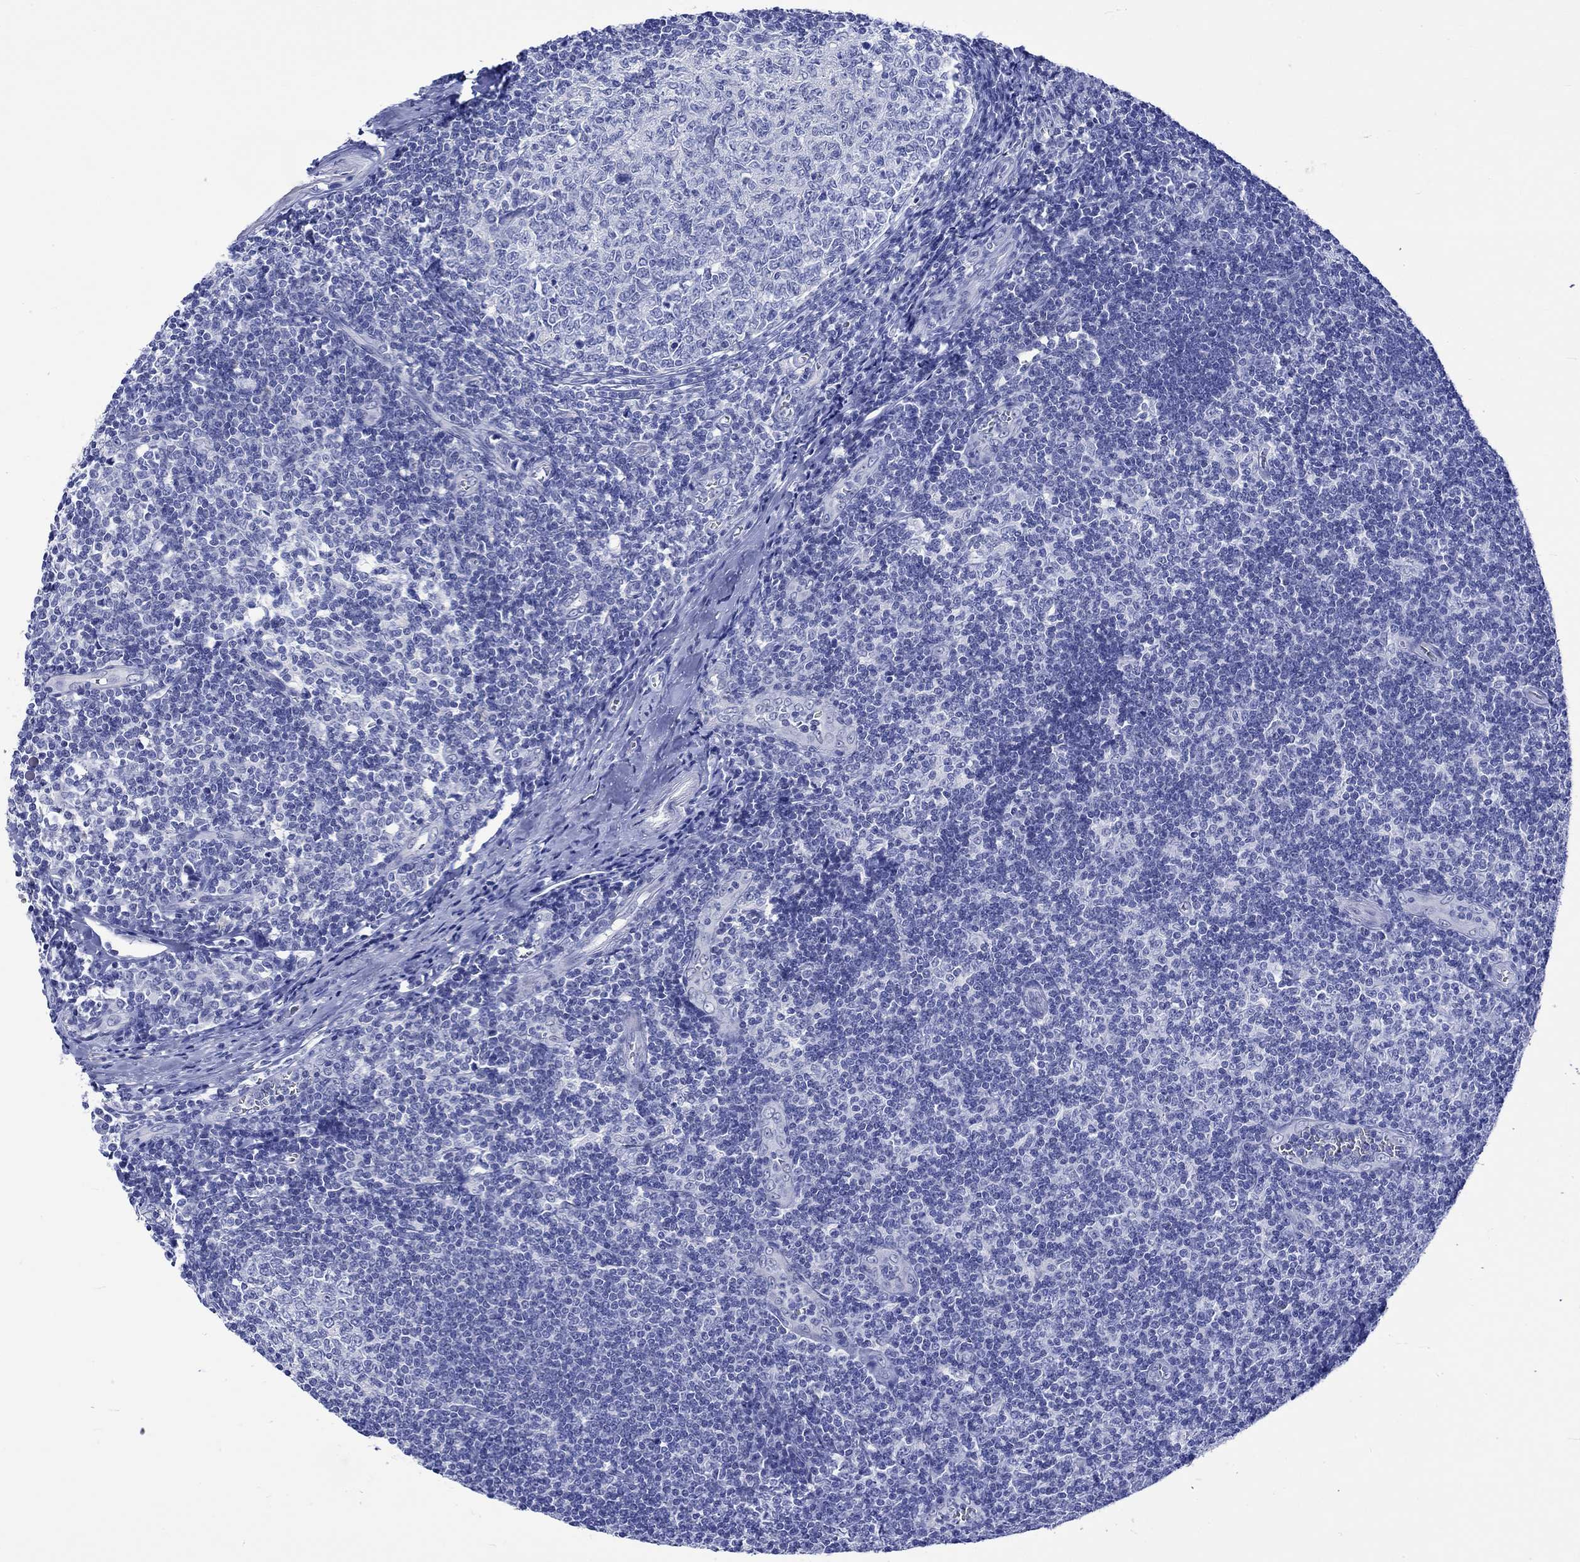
{"staining": {"intensity": "negative", "quantity": "none", "location": "none"}, "tissue": "tonsil", "cell_type": "Germinal center cells", "image_type": "normal", "snomed": [{"axis": "morphology", "description": "Normal tissue, NOS"}, {"axis": "topography", "description": "Tonsil"}], "caption": "Protein analysis of normal tonsil displays no significant positivity in germinal center cells.", "gene": "KLHL33", "patient": {"sex": "male", "age": 33}}